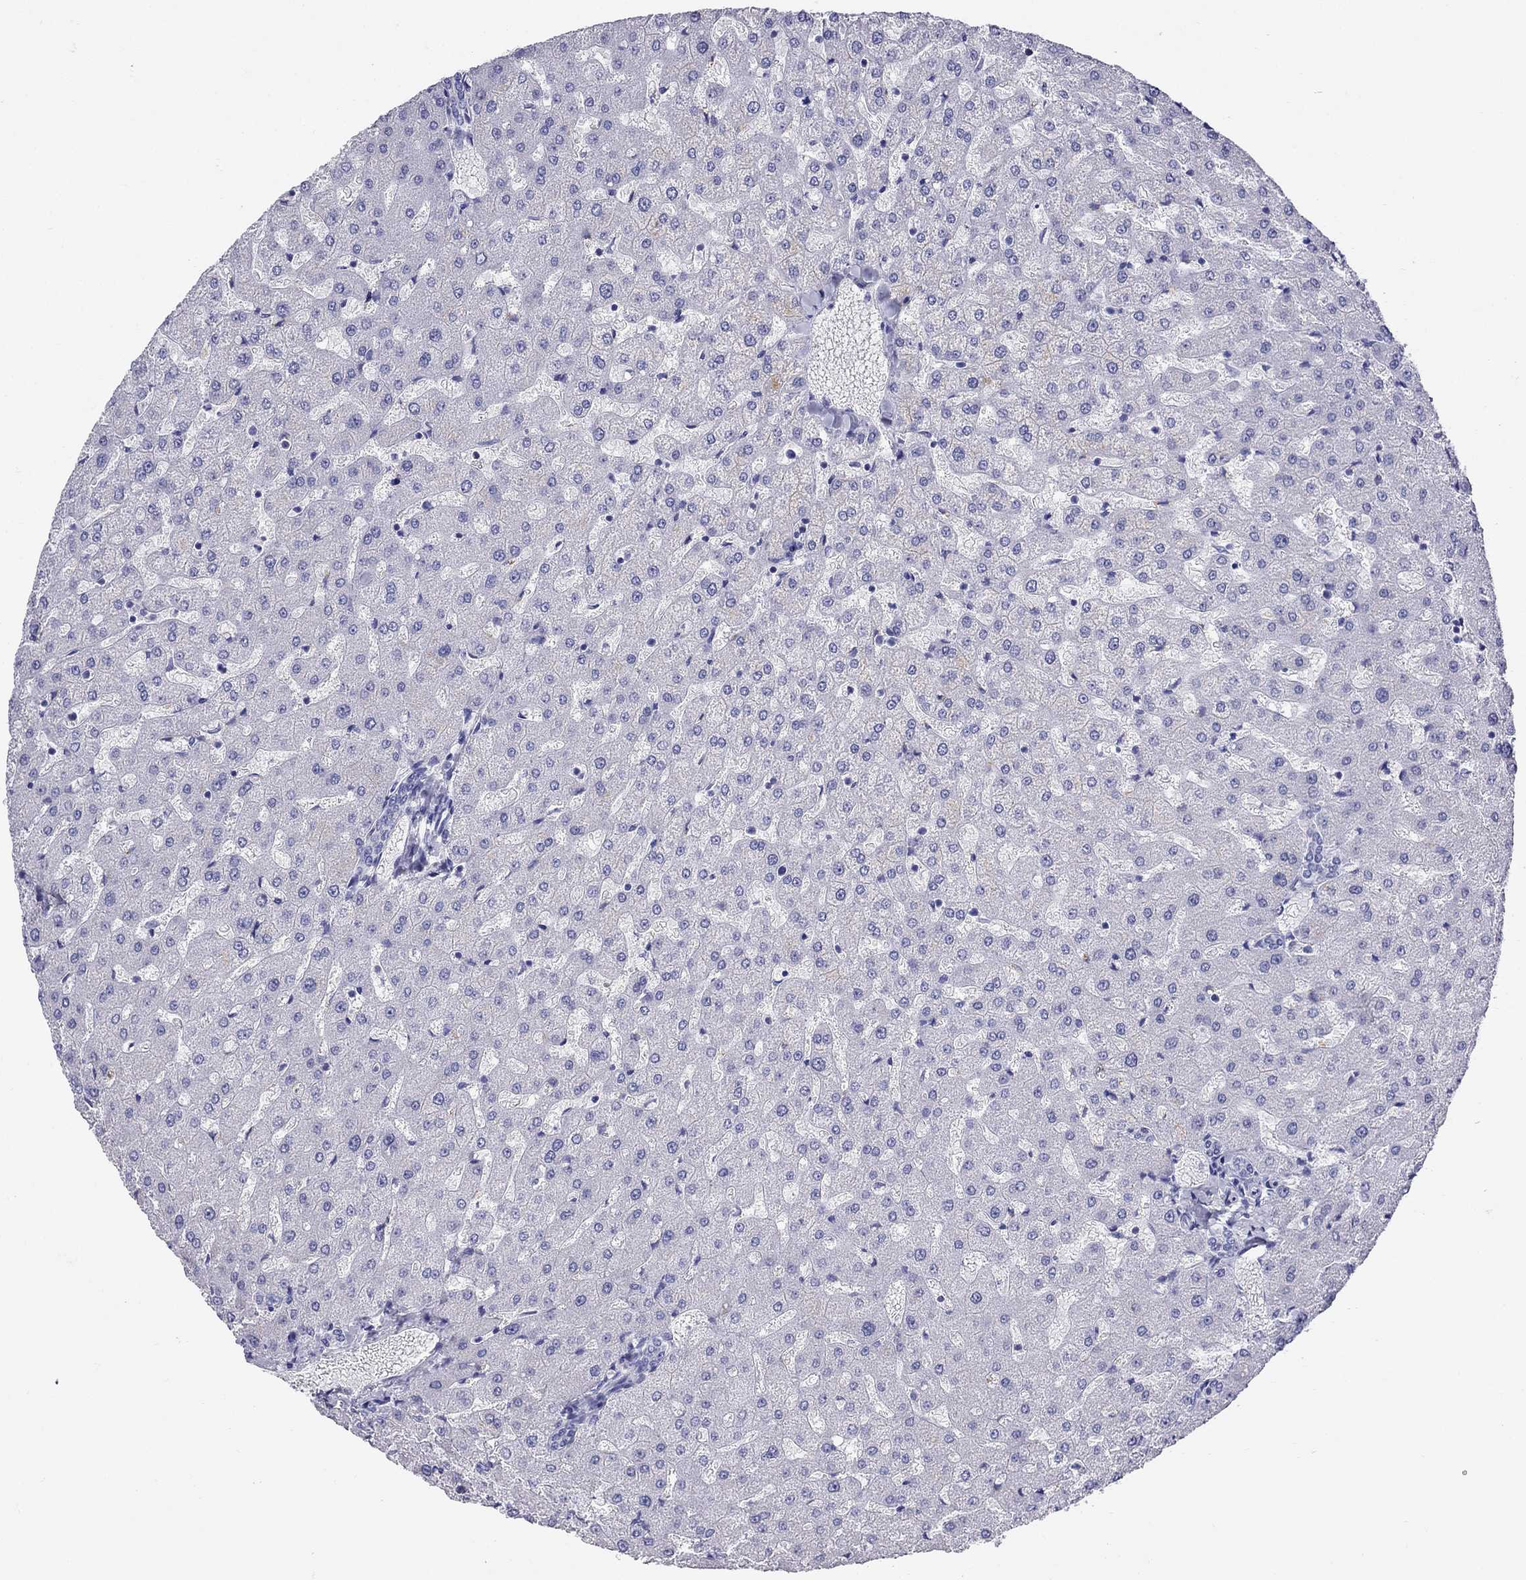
{"staining": {"intensity": "negative", "quantity": "none", "location": "none"}, "tissue": "liver", "cell_type": "Cholangiocytes", "image_type": "normal", "snomed": [{"axis": "morphology", "description": "Normal tissue, NOS"}, {"axis": "topography", "description": "Liver"}], "caption": "DAB immunohistochemical staining of benign human liver reveals no significant positivity in cholangiocytes.", "gene": "MC5R", "patient": {"sex": "female", "age": 50}}